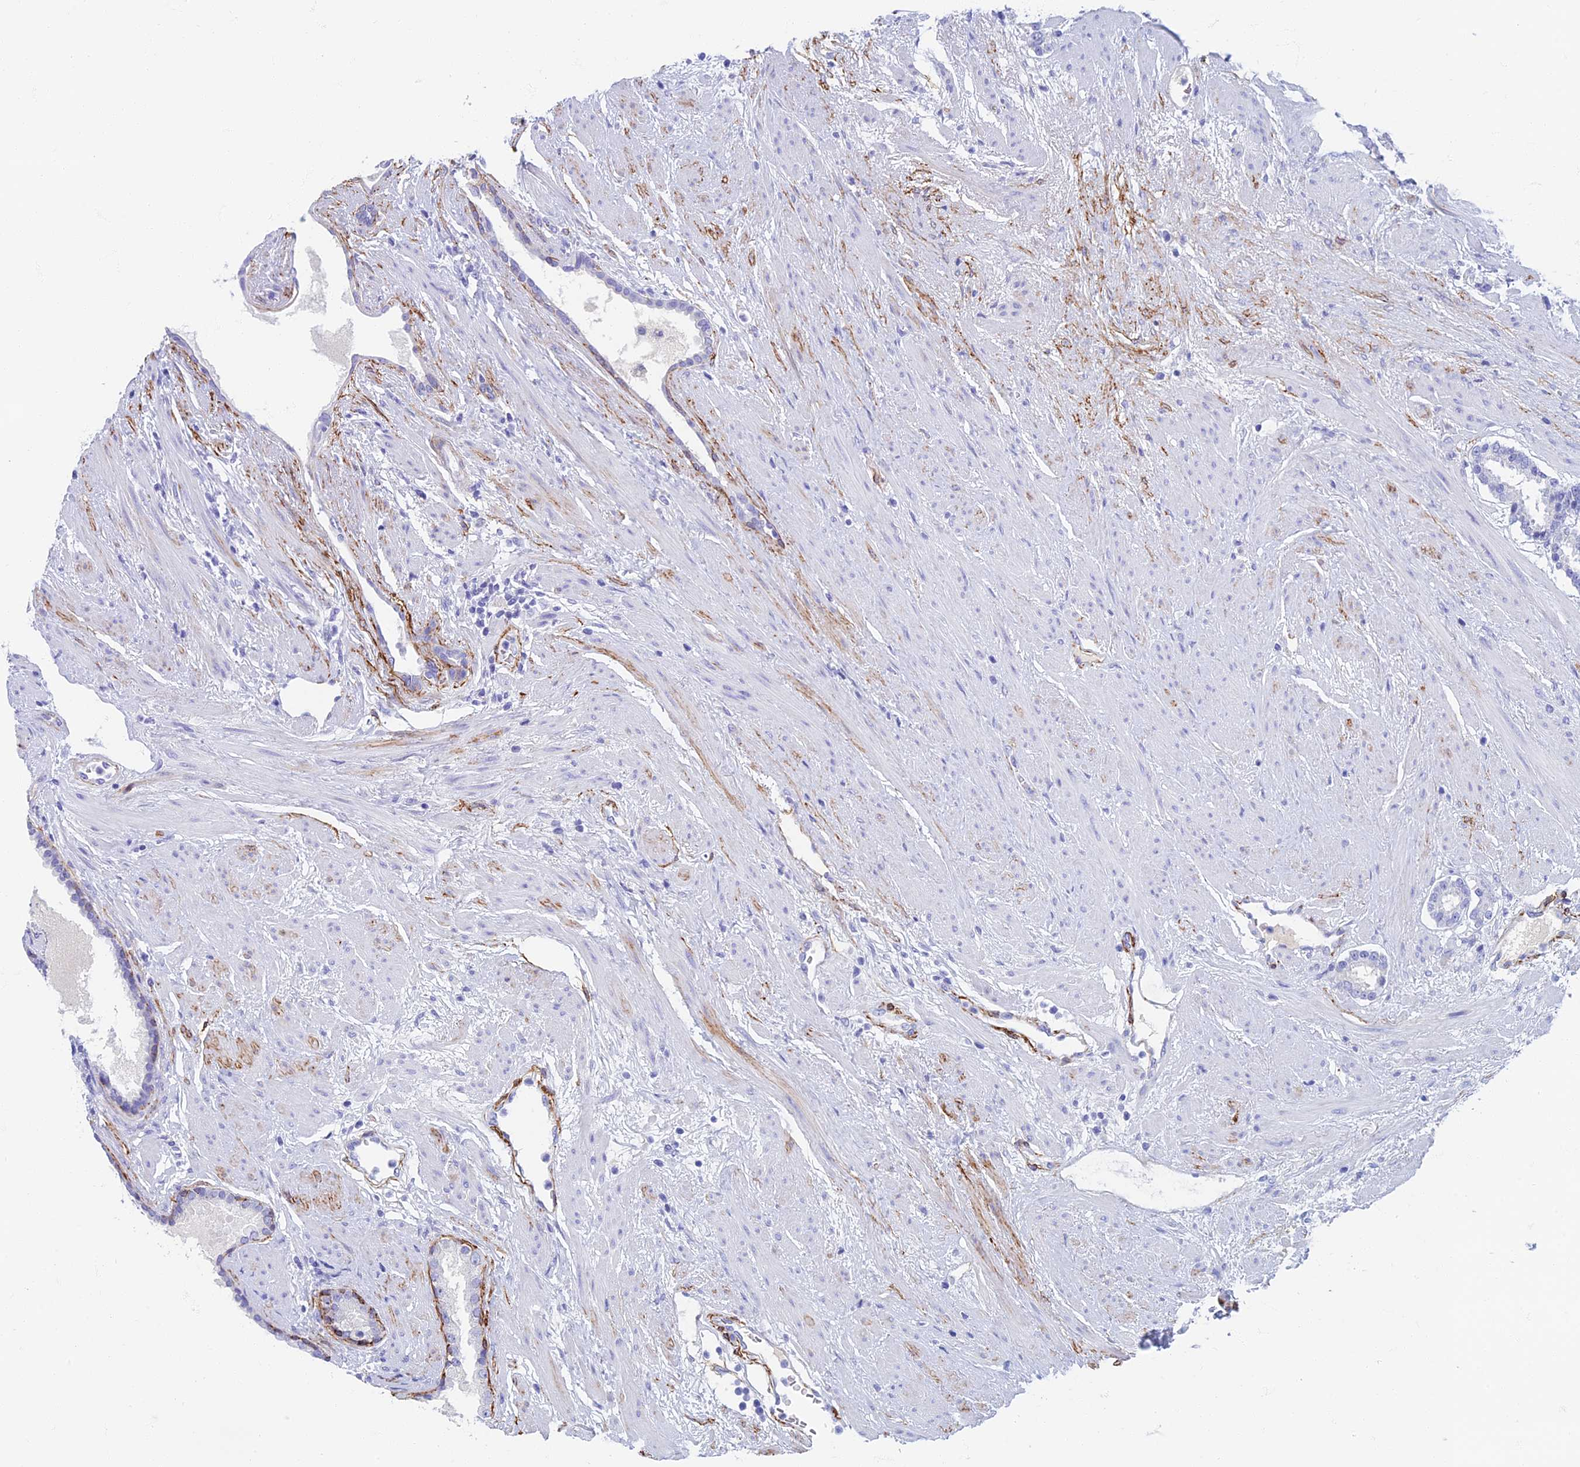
{"staining": {"intensity": "negative", "quantity": "none", "location": "none"}, "tissue": "prostate cancer", "cell_type": "Tumor cells", "image_type": "cancer", "snomed": [{"axis": "morphology", "description": "Adenocarcinoma, Low grade"}, {"axis": "topography", "description": "Prostate"}], "caption": "DAB (3,3'-diaminobenzidine) immunohistochemical staining of human prostate adenocarcinoma (low-grade) displays no significant positivity in tumor cells. Nuclei are stained in blue.", "gene": "ETFRF1", "patient": {"sex": "male", "age": 59}}